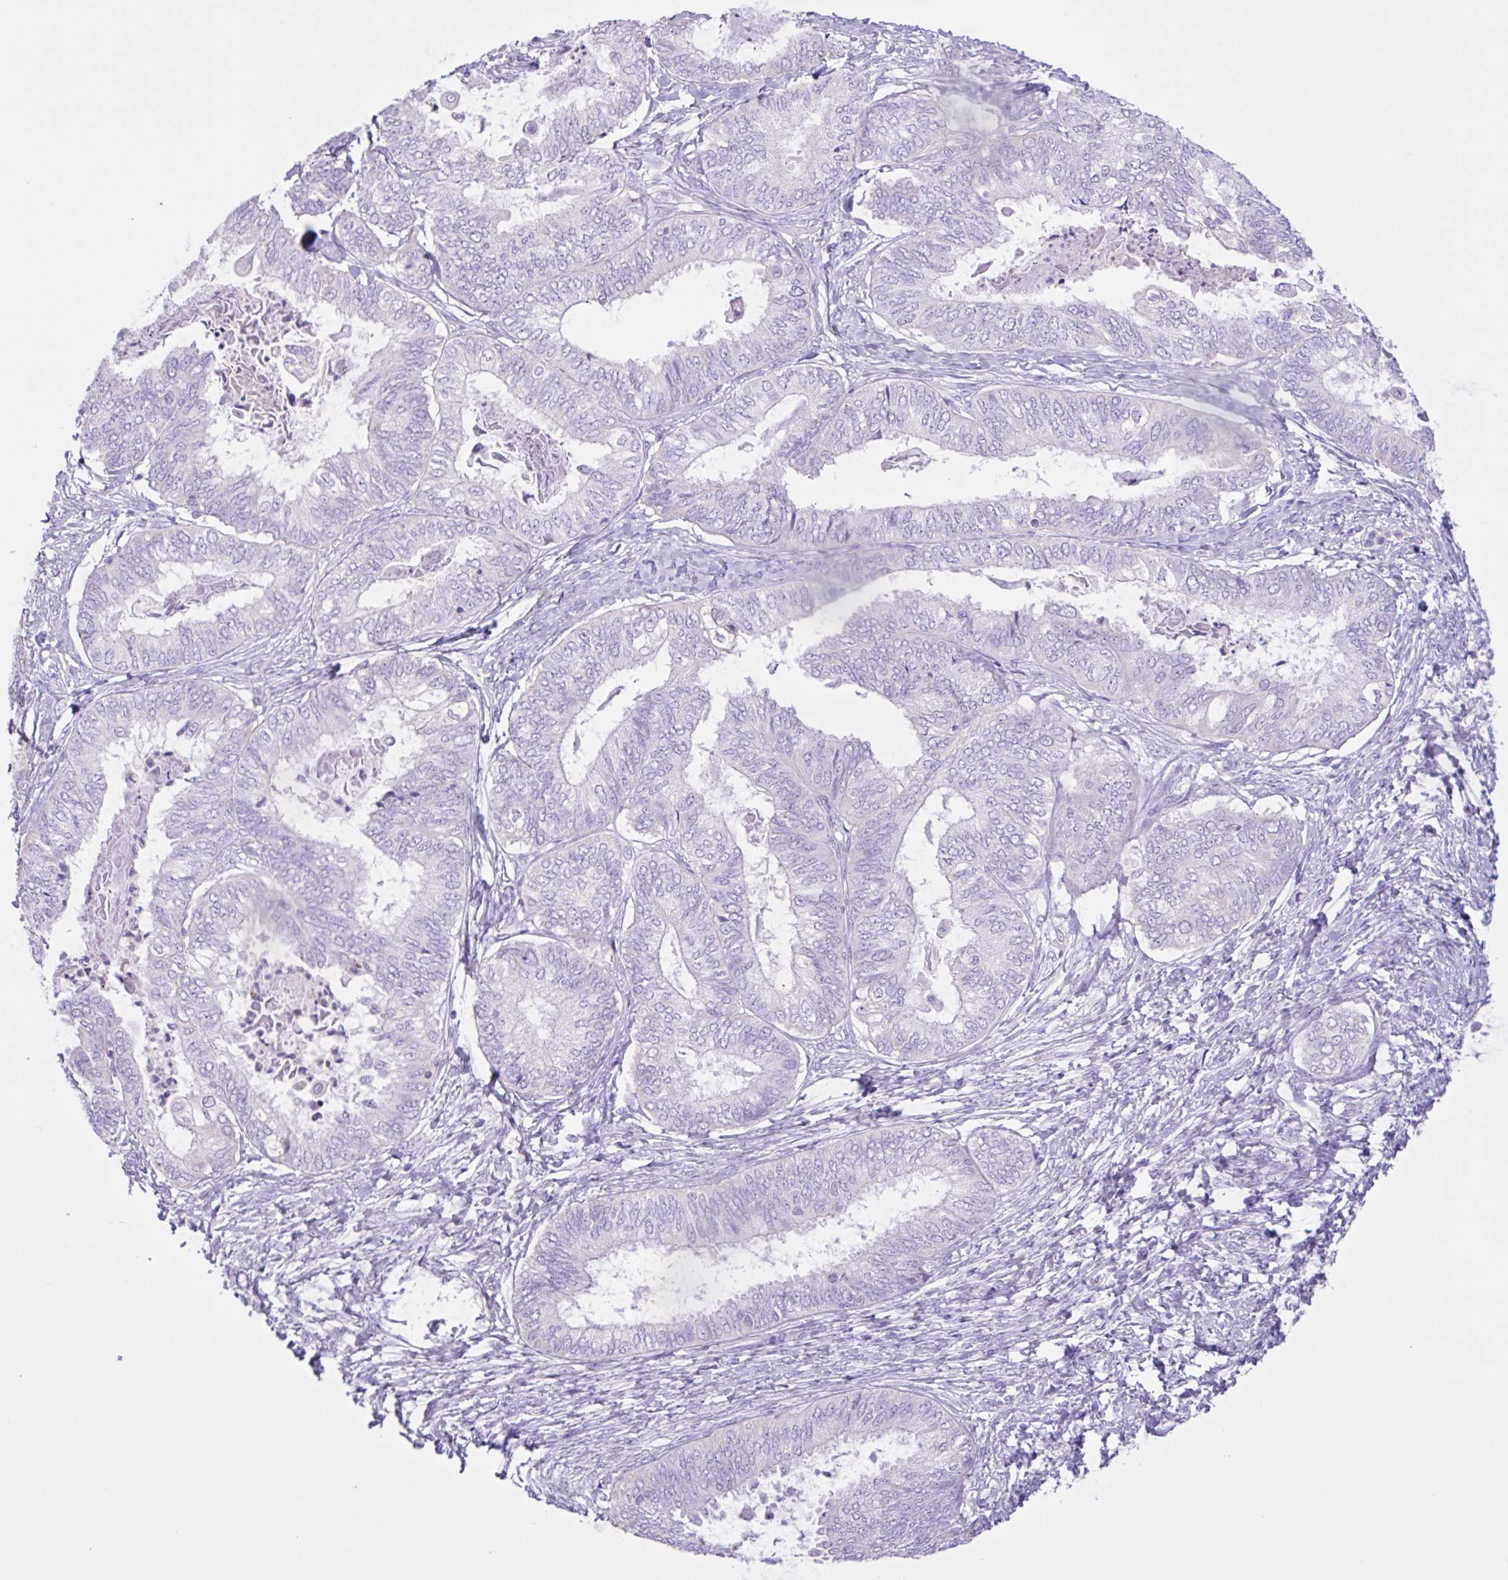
{"staining": {"intensity": "negative", "quantity": "none", "location": "none"}, "tissue": "ovarian cancer", "cell_type": "Tumor cells", "image_type": "cancer", "snomed": [{"axis": "morphology", "description": "Carcinoma, endometroid"}, {"axis": "topography", "description": "Ovary"}], "caption": "This is an immunohistochemistry histopathology image of ovarian cancer (endometroid carcinoma). There is no staining in tumor cells.", "gene": "CST11", "patient": {"sex": "female", "age": 70}}